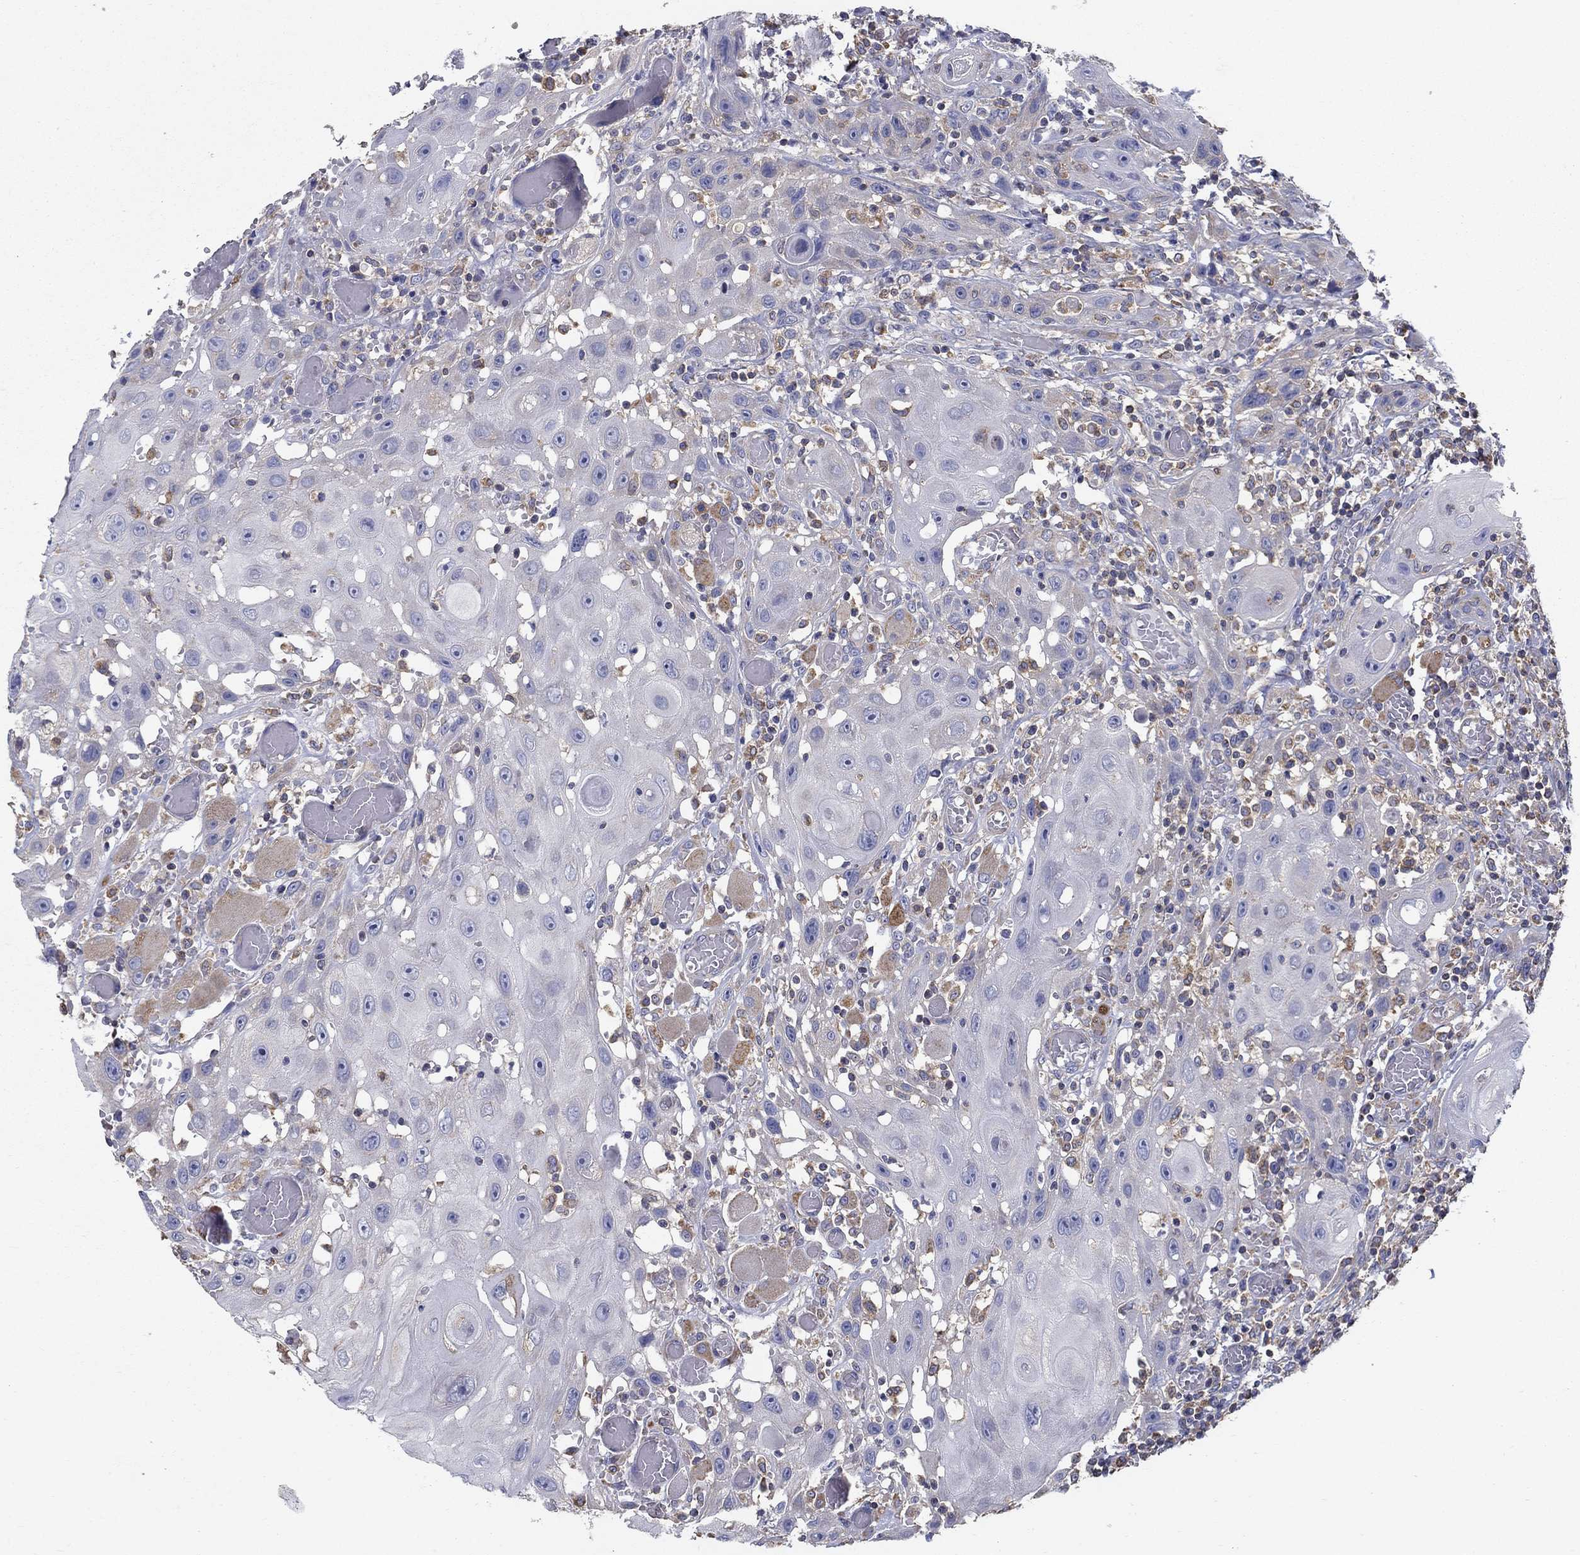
{"staining": {"intensity": "moderate", "quantity": "<25%", "location": "cytoplasmic/membranous"}, "tissue": "head and neck cancer", "cell_type": "Tumor cells", "image_type": "cancer", "snomed": [{"axis": "morphology", "description": "Normal tissue, NOS"}, {"axis": "morphology", "description": "Squamous cell carcinoma, NOS"}, {"axis": "topography", "description": "Oral tissue"}, {"axis": "topography", "description": "Head-Neck"}], "caption": "A micrograph of human squamous cell carcinoma (head and neck) stained for a protein demonstrates moderate cytoplasmic/membranous brown staining in tumor cells. (Brightfield microscopy of DAB IHC at high magnification).", "gene": "NME5", "patient": {"sex": "male", "age": 71}}